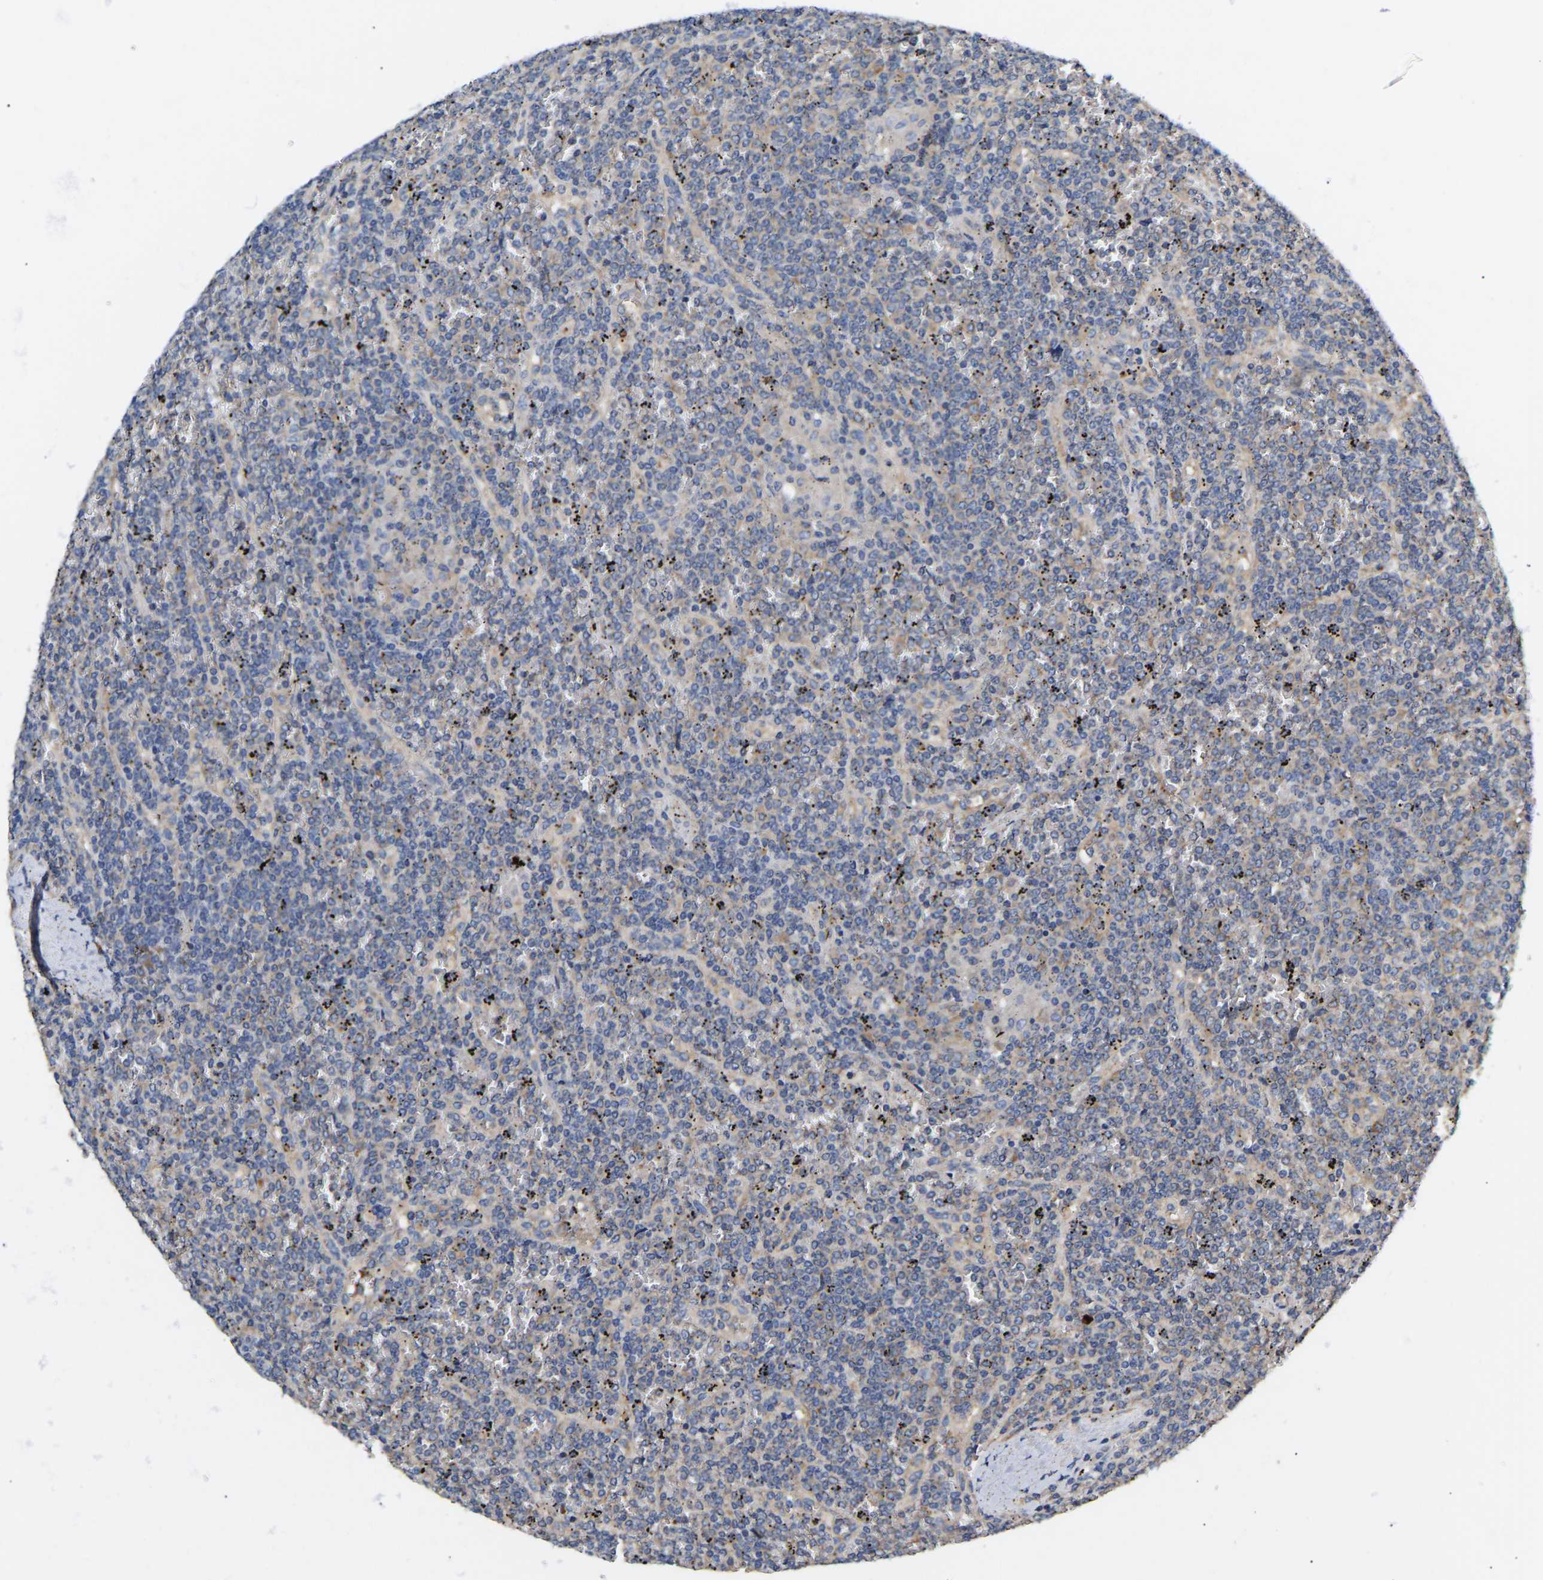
{"staining": {"intensity": "weak", "quantity": "<25%", "location": "cytoplasmic/membranous"}, "tissue": "lymphoma", "cell_type": "Tumor cells", "image_type": "cancer", "snomed": [{"axis": "morphology", "description": "Malignant lymphoma, non-Hodgkin's type, Low grade"}, {"axis": "topography", "description": "Spleen"}], "caption": "Tumor cells show no significant protein staining in malignant lymphoma, non-Hodgkin's type (low-grade).", "gene": "AIMP2", "patient": {"sex": "female", "age": 19}}